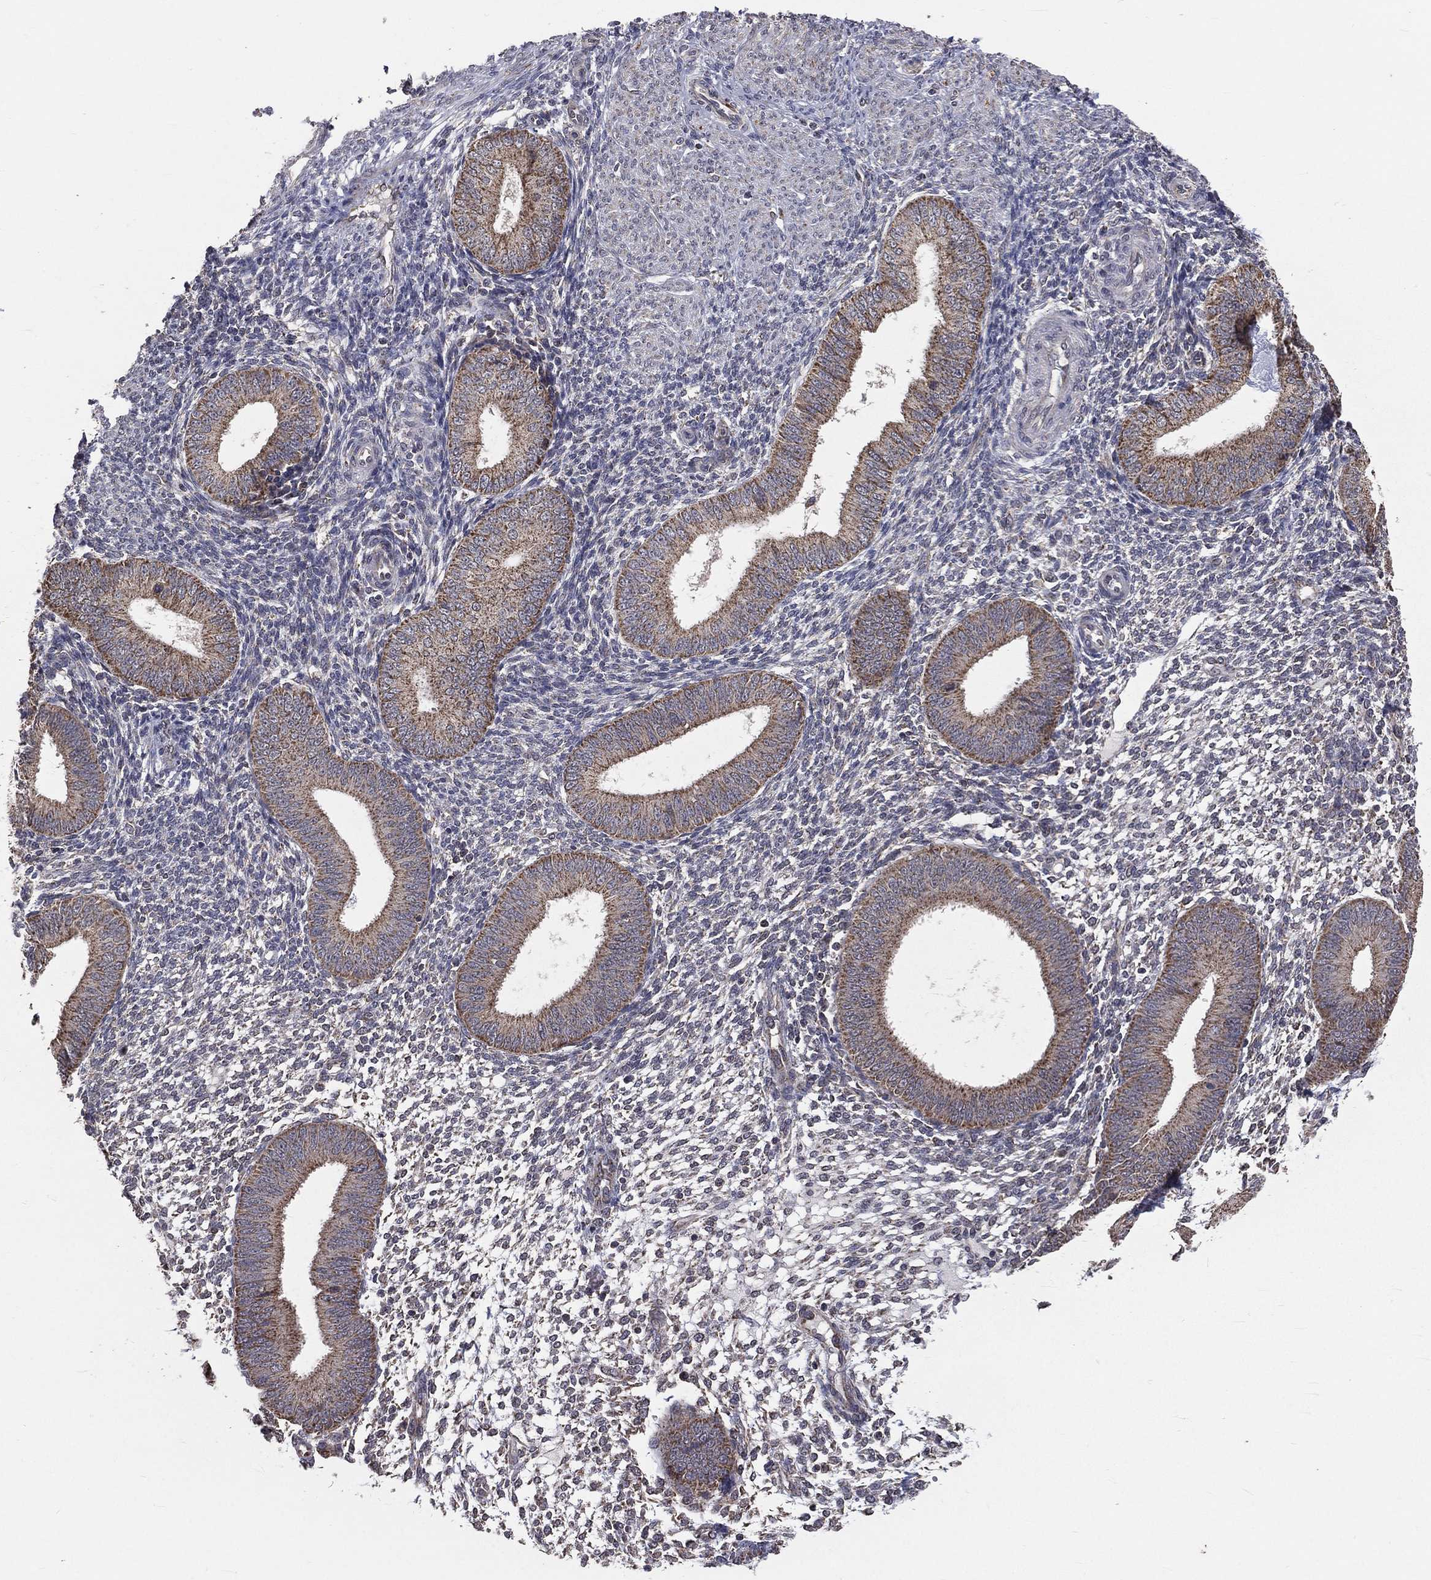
{"staining": {"intensity": "negative", "quantity": "none", "location": "none"}, "tissue": "endometrium", "cell_type": "Cells in endometrial stroma", "image_type": "normal", "snomed": [{"axis": "morphology", "description": "Normal tissue, NOS"}, {"axis": "topography", "description": "Endometrium"}], "caption": "IHC of benign endometrium reveals no expression in cells in endometrial stroma. The staining was performed using DAB (3,3'-diaminobenzidine) to visualize the protein expression in brown, while the nuclei were stained in blue with hematoxylin (Magnification: 20x).", "gene": "MRPL46", "patient": {"sex": "female", "age": 39}}